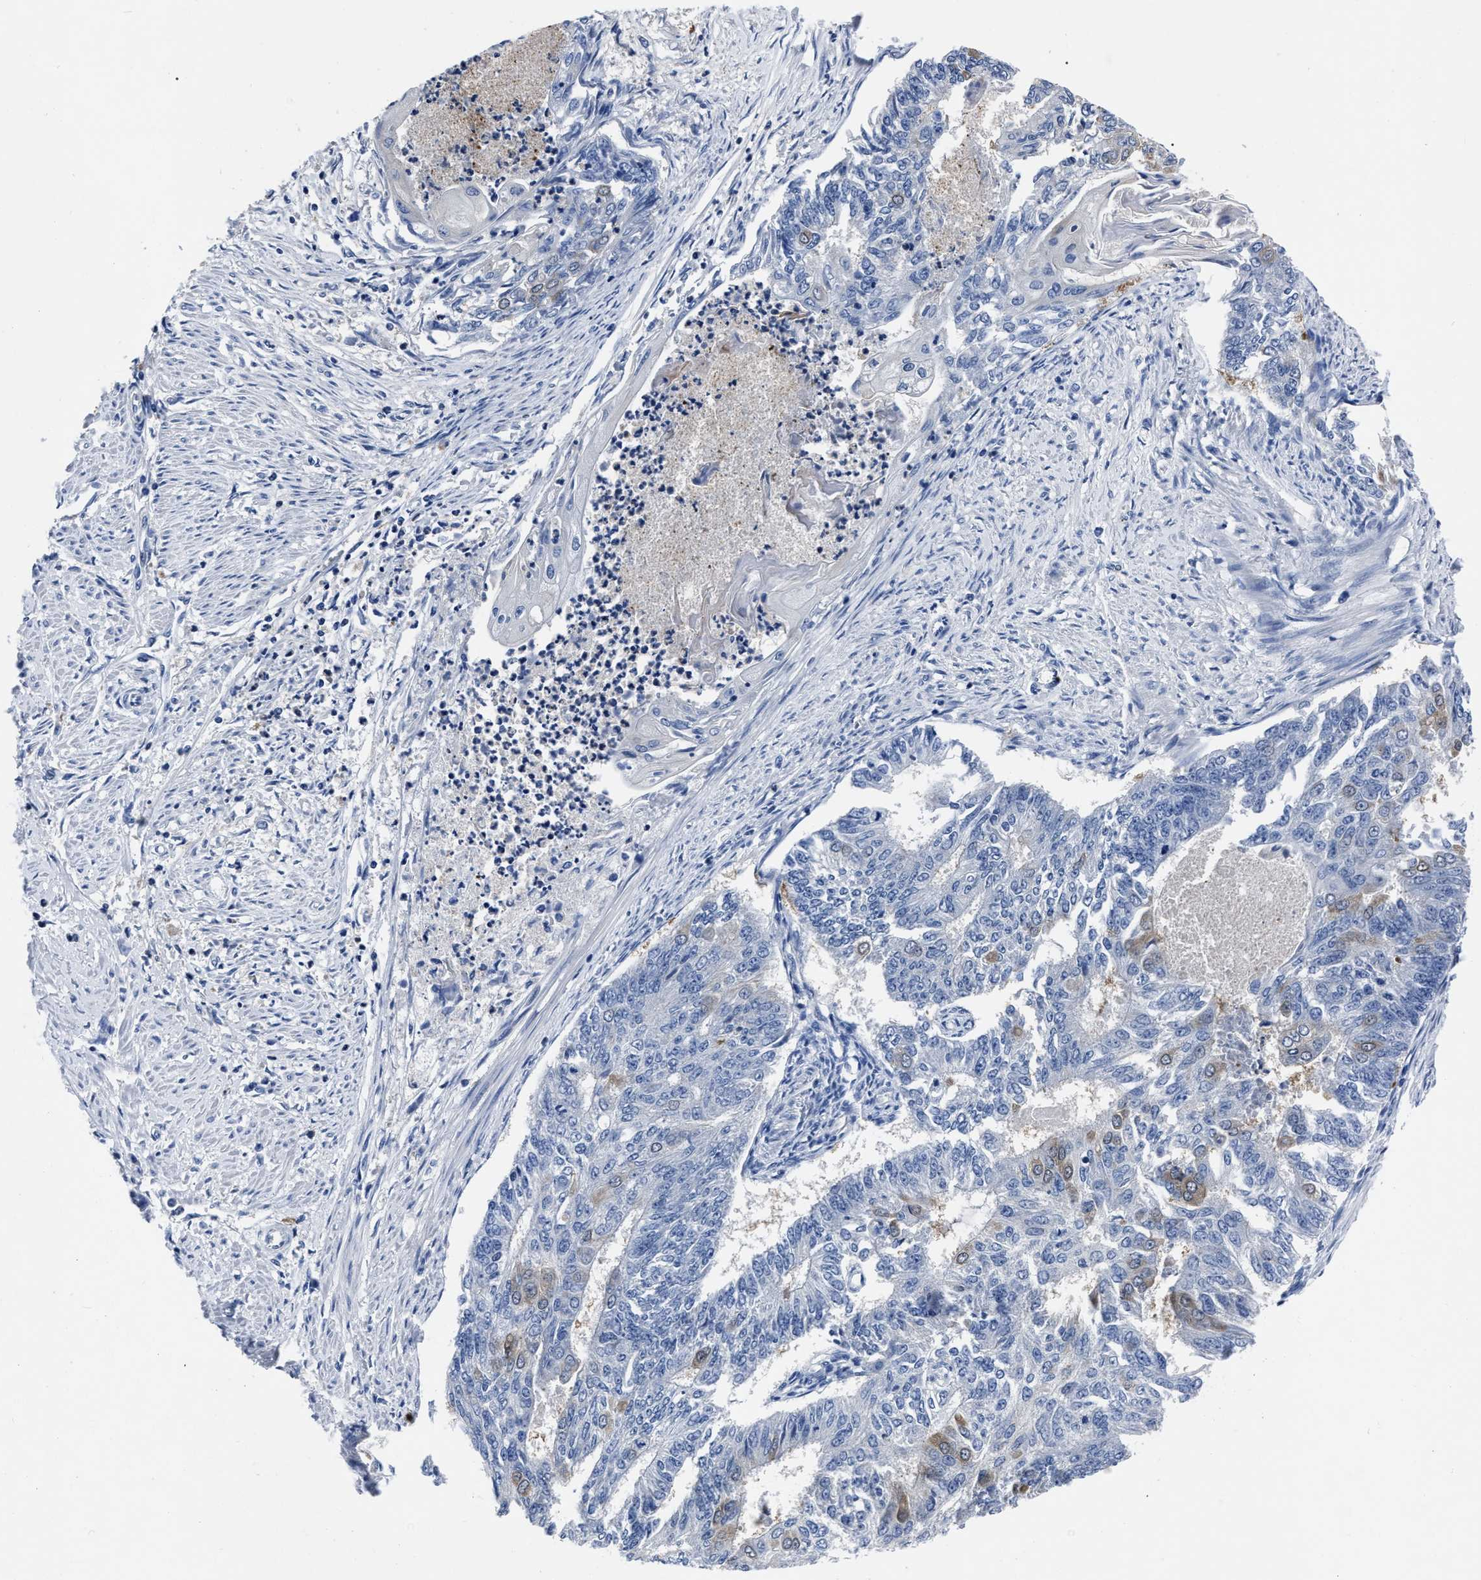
{"staining": {"intensity": "weak", "quantity": "<25%", "location": "cytoplasmic/membranous"}, "tissue": "endometrial cancer", "cell_type": "Tumor cells", "image_type": "cancer", "snomed": [{"axis": "morphology", "description": "Adenocarcinoma, NOS"}, {"axis": "topography", "description": "Endometrium"}], "caption": "IHC of human adenocarcinoma (endometrial) exhibits no positivity in tumor cells.", "gene": "OR10G3", "patient": {"sex": "female", "age": 32}}